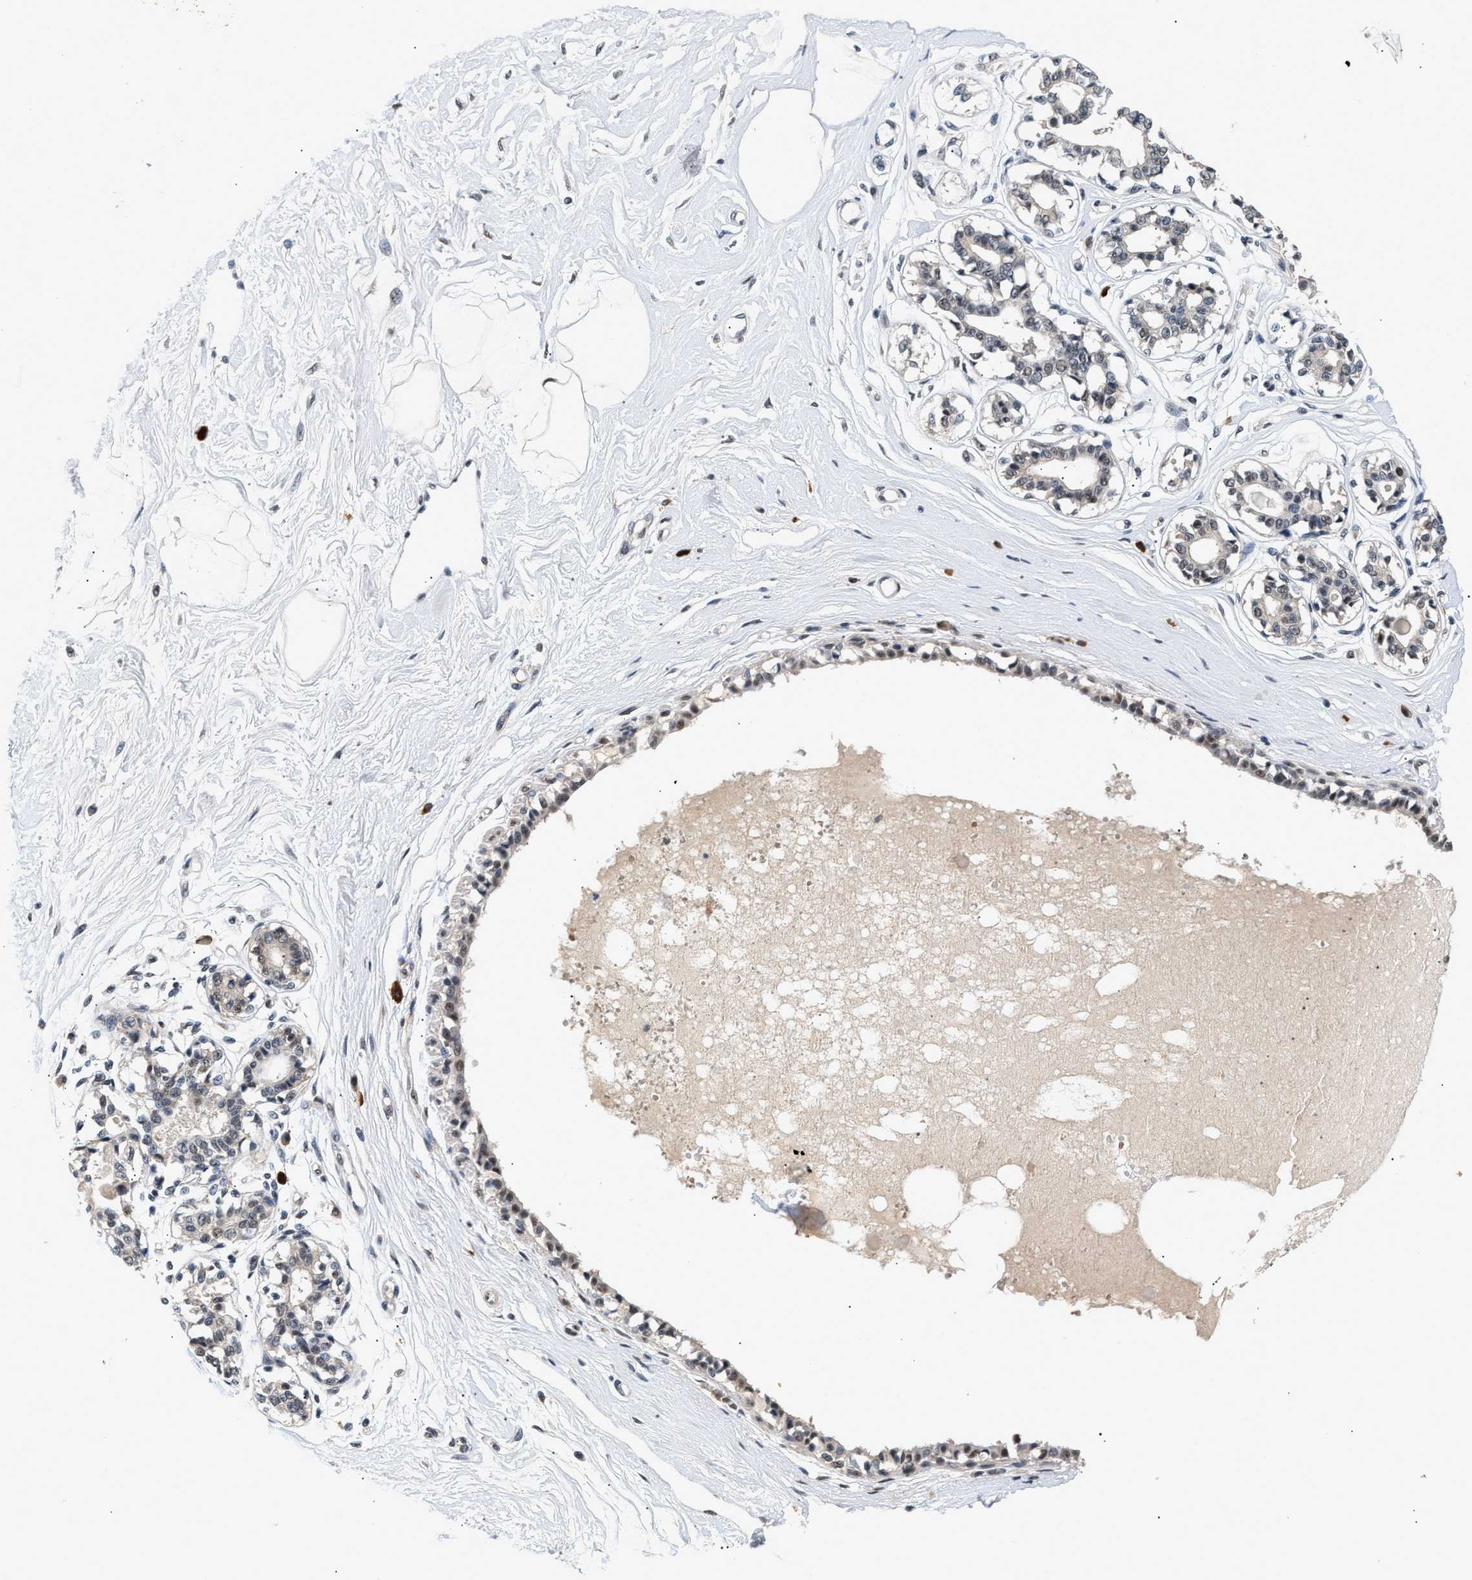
{"staining": {"intensity": "negative", "quantity": "none", "location": "none"}, "tissue": "breast", "cell_type": "Adipocytes", "image_type": "normal", "snomed": [{"axis": "morphology", "description": "Normal tissue, NOS"}, {"axis": "topography", "description": "Breast"}], "caption": "DAB immunohistochemical staining of normal breast reveals no significant expression in adipocytes. The staining was performed using DAB to visualize the protein expression in brown, while the nuclei were stained in blue with hematoxylin (Magnification: 20x).", "gene": "THOC1", "patient": {"sex": "female", "age": 45}}